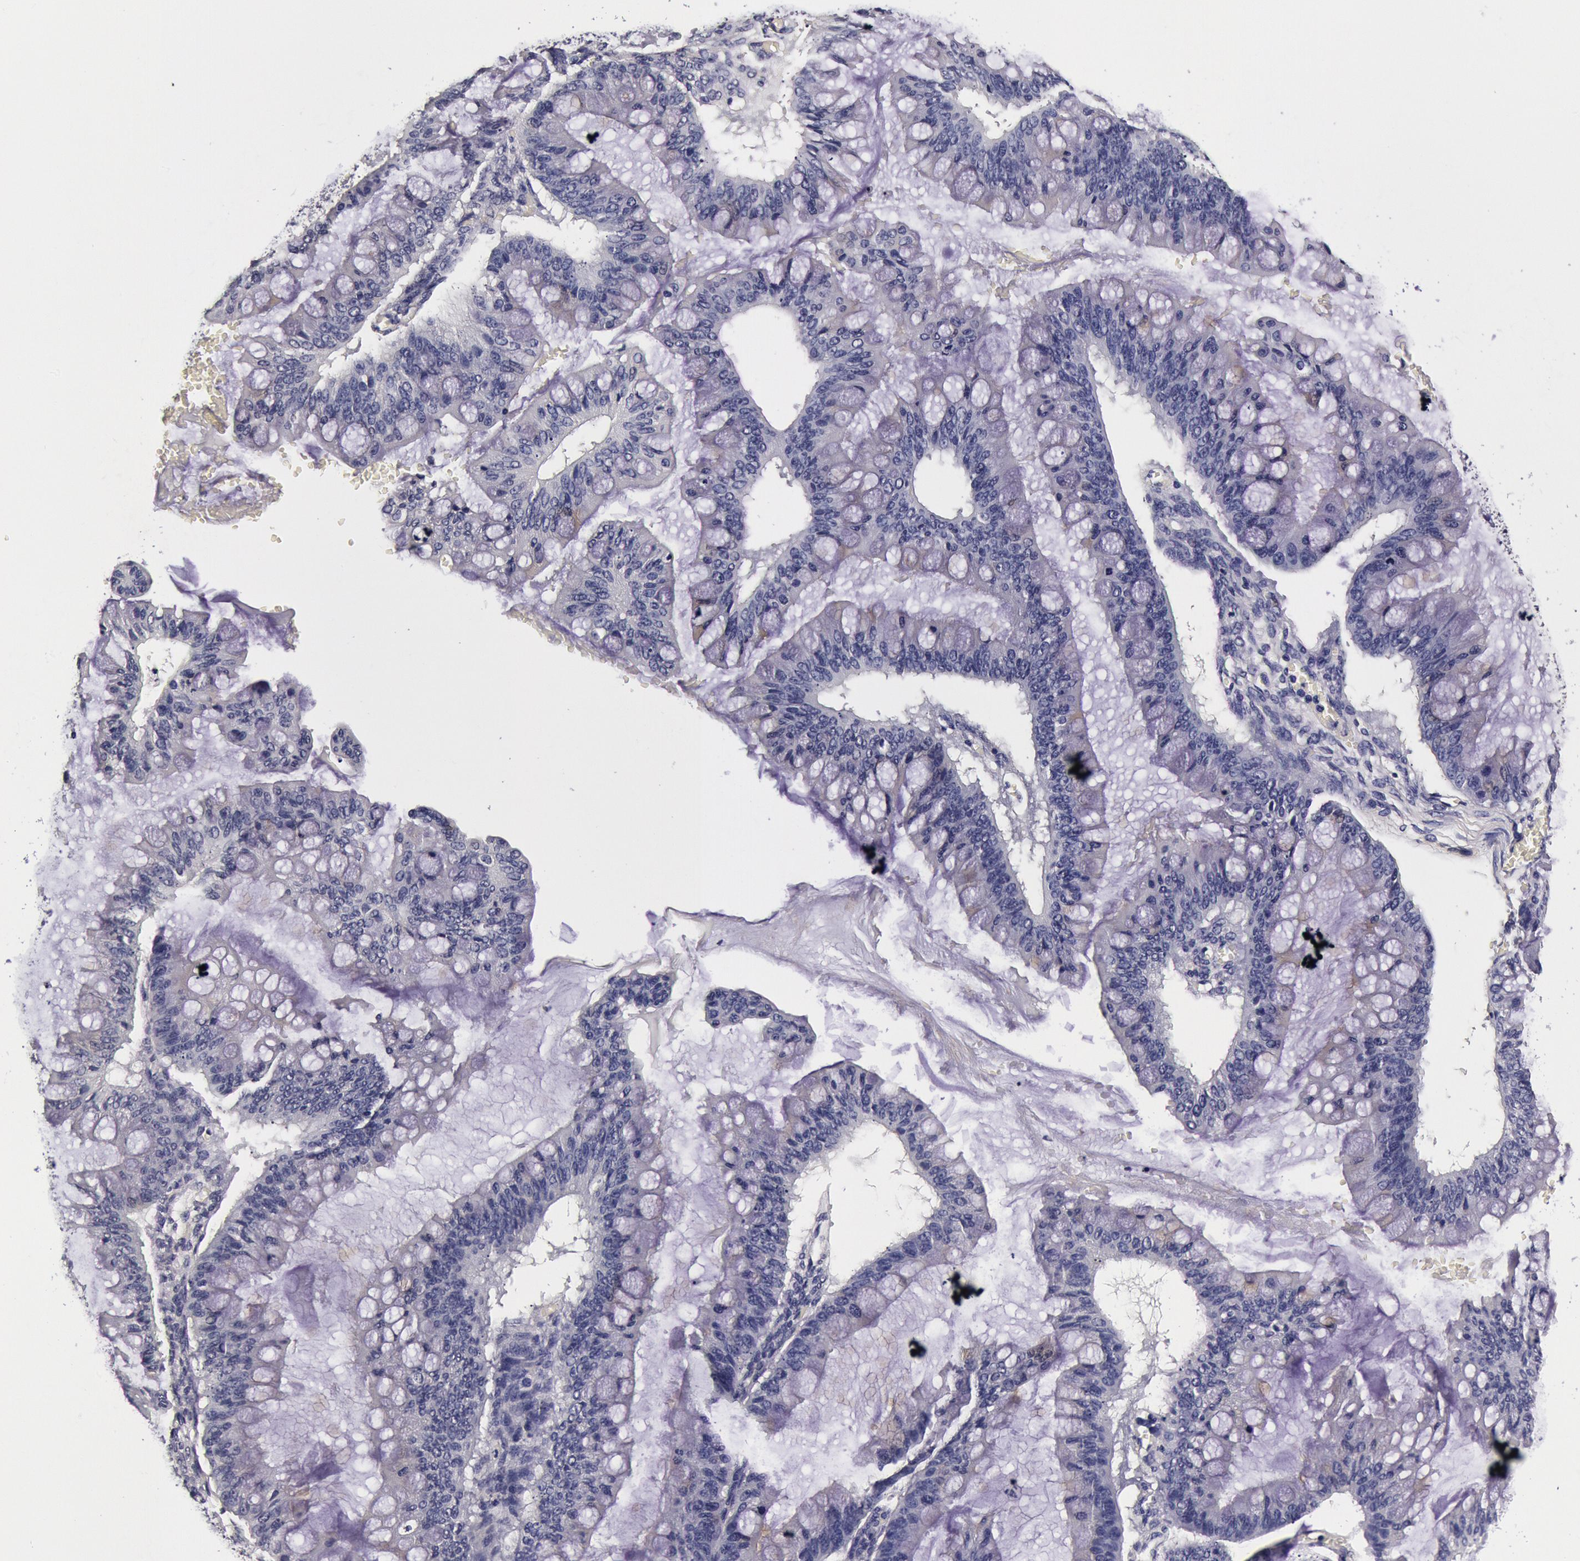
{"staining": {"intensity": "negative", "quantity": "none", "location": "none"}, "tissue": "ovarian cancer", "cell_type": "Tumor cells", "image_type": "cancer", "snomed": [{"axis": "morphology", "description": "Cystadenocarcinoma, mucinous, NOS"}, {"axis": "topography", "description": "Ovary"}], "caption": "This is an immunohistochemistry micrograph of human ovarian cancer (mucinous cystadenocarcinoma). There is no positivity in tumor cells.", "gene": "CCDC22", "patient": {"sex": "female", "age": 73}}